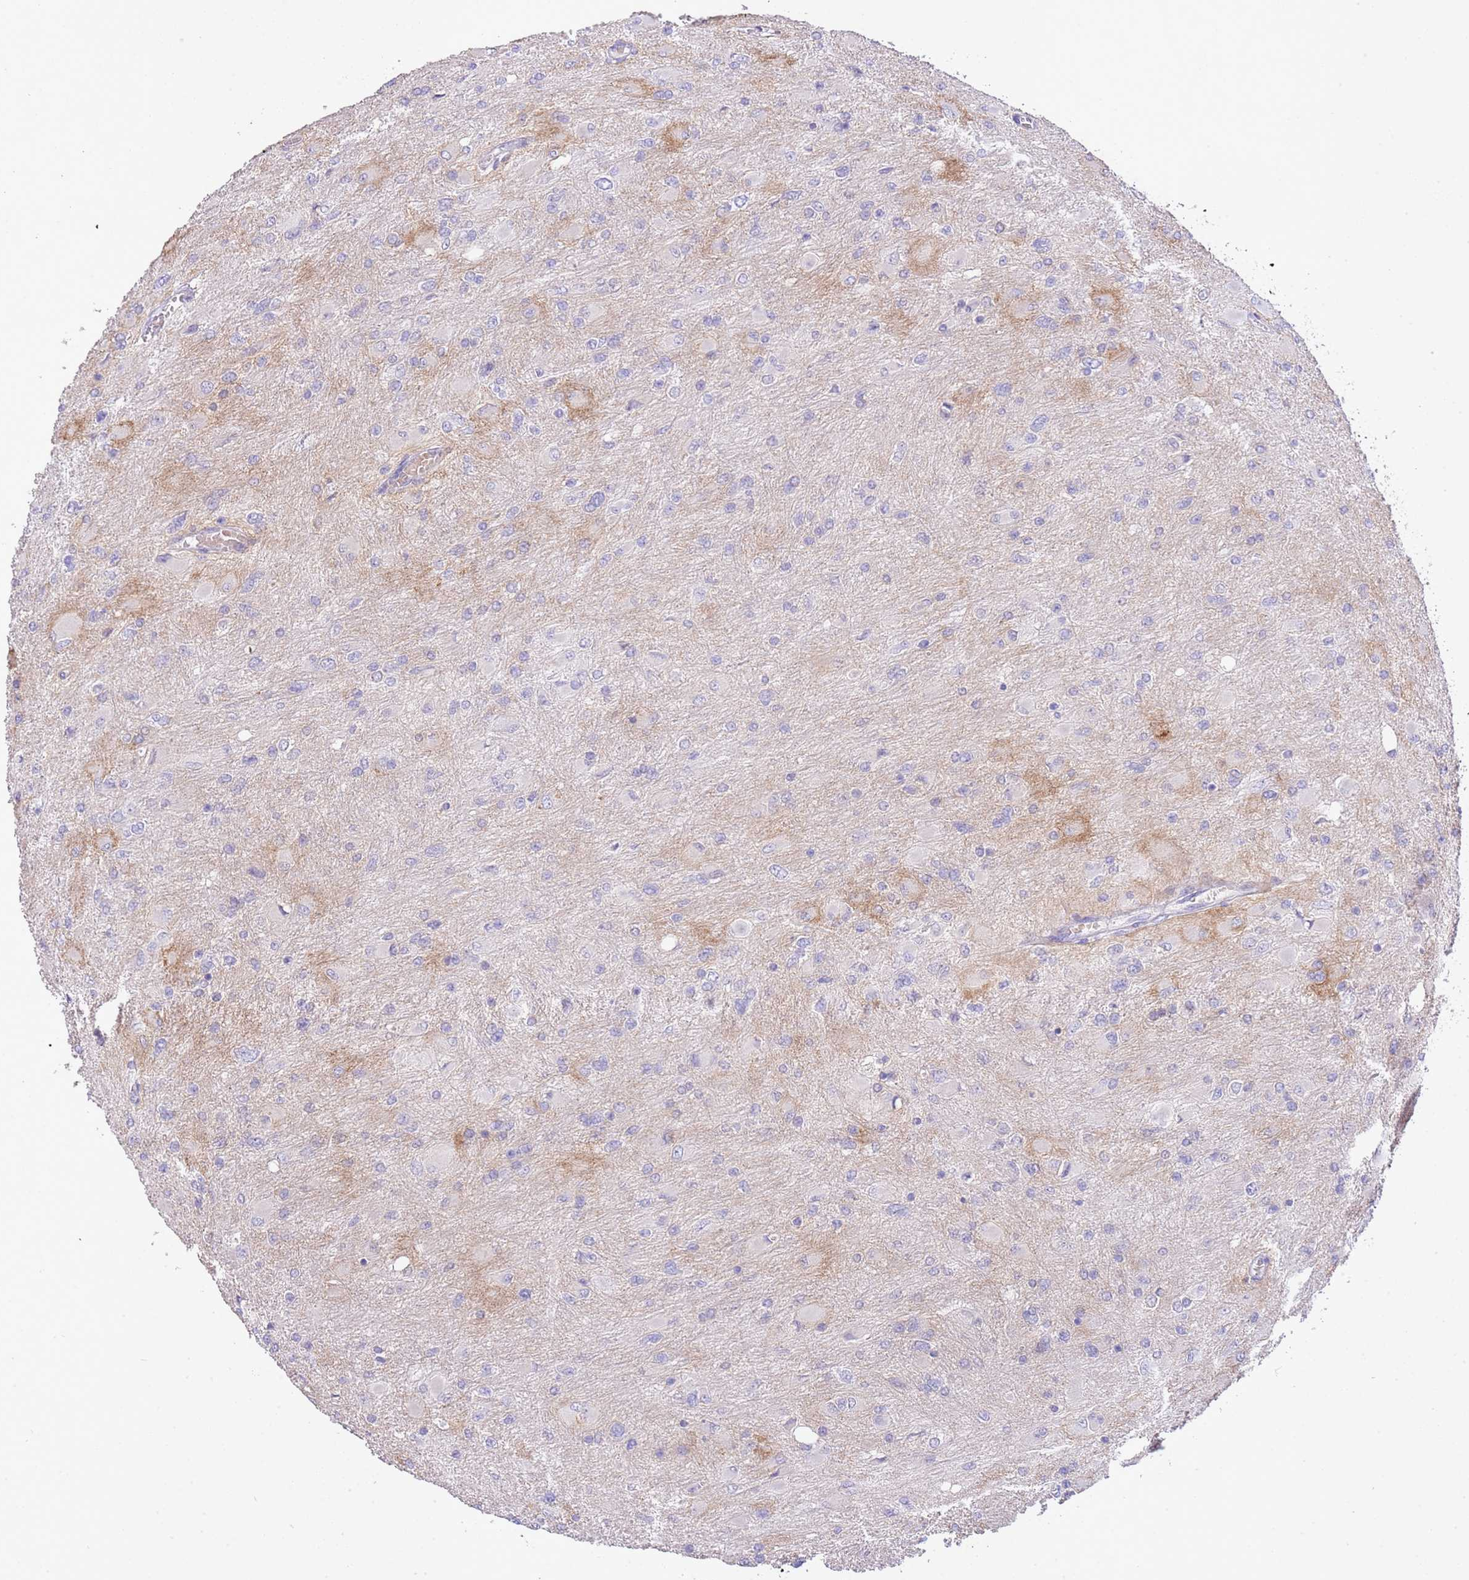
{"staining": {"intensity": "moderate", "quantity": "<25%", "location": "cytoplasmic/membranous"}, "tissue": "glioma", "cell_type": "Tumor cells", "image_type": "cancer", "snomed": [{"axis": "morphology", "description": "Glioma, malignant, High grade"}, {"axis": "topography", "description": "Cerebral cortex"}], "caption": "This is a histology image of immunohistochemistry staining of glioma, which shows moderate staining in the cytoplasmic/membranous of tumor cells.", "gene": "ABHD17A", "patient": {"sex": "female", "age": 36}}